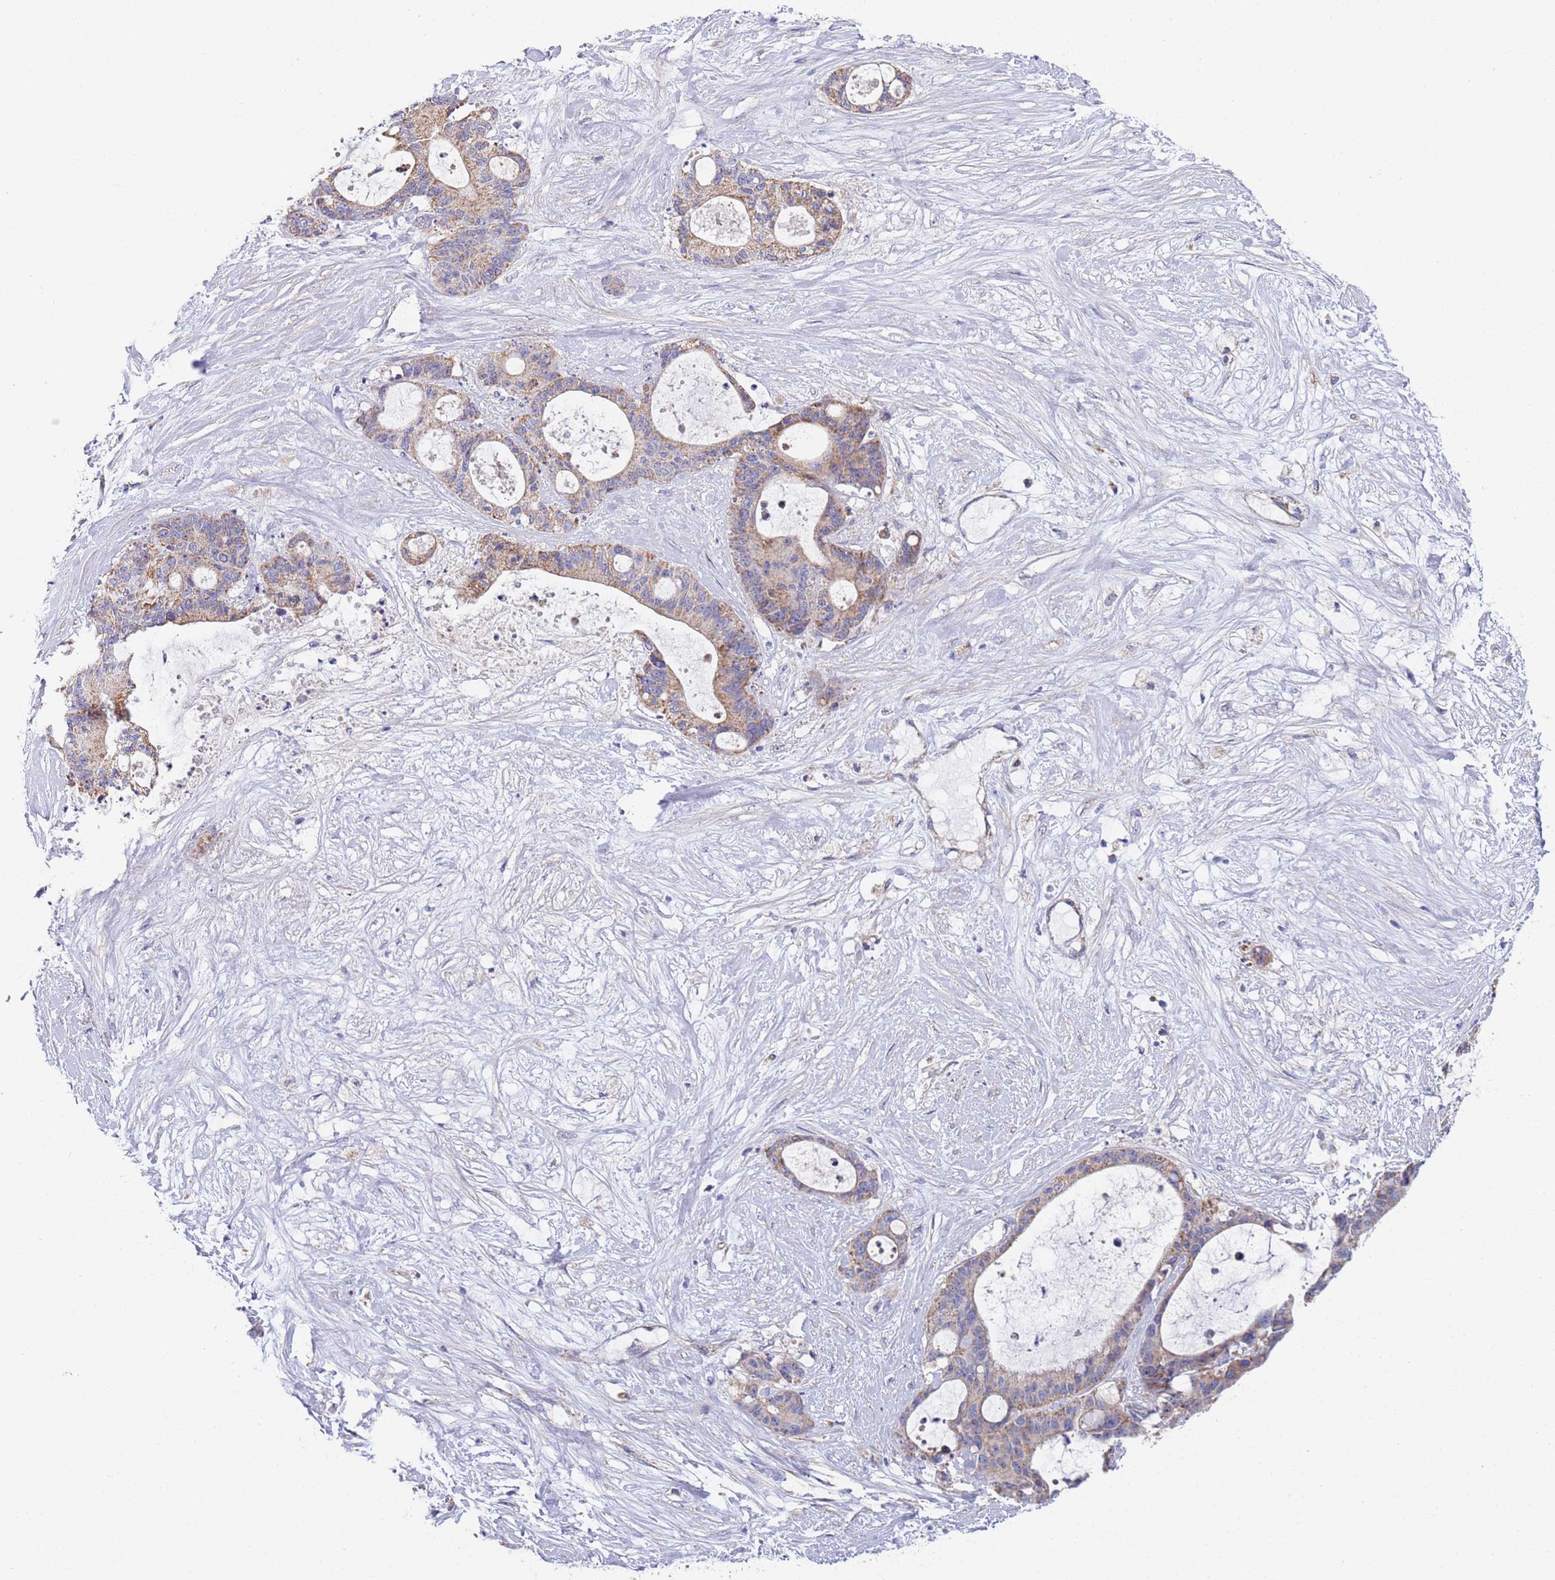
{"staining": {"intensity": "moderate", "quantity": ">75%", "location": "cytoplasmic/membranous"}, "tissue": "liver cancer", "cell_type": "Tumor cells", "image_type": "cancer", "snomed": [{"axis": "morphology", "description": "Normal tissue, NOS"}, {"axis": "morphology", "description": "Cholangiocarcinoma"}, {"axis": "topography", "description": "Liver"}, {"axis": "topography", "description": "Peripheral nerve tissue"}], "caption": "The immunohistochemical stain highlights moderate cytoplasmic/membranous staining in tumor cells of cholangiocarcinoma (liver) tissue.", "gene": "PWWP3A", "patient": {"sex": "female", "age": 73}}